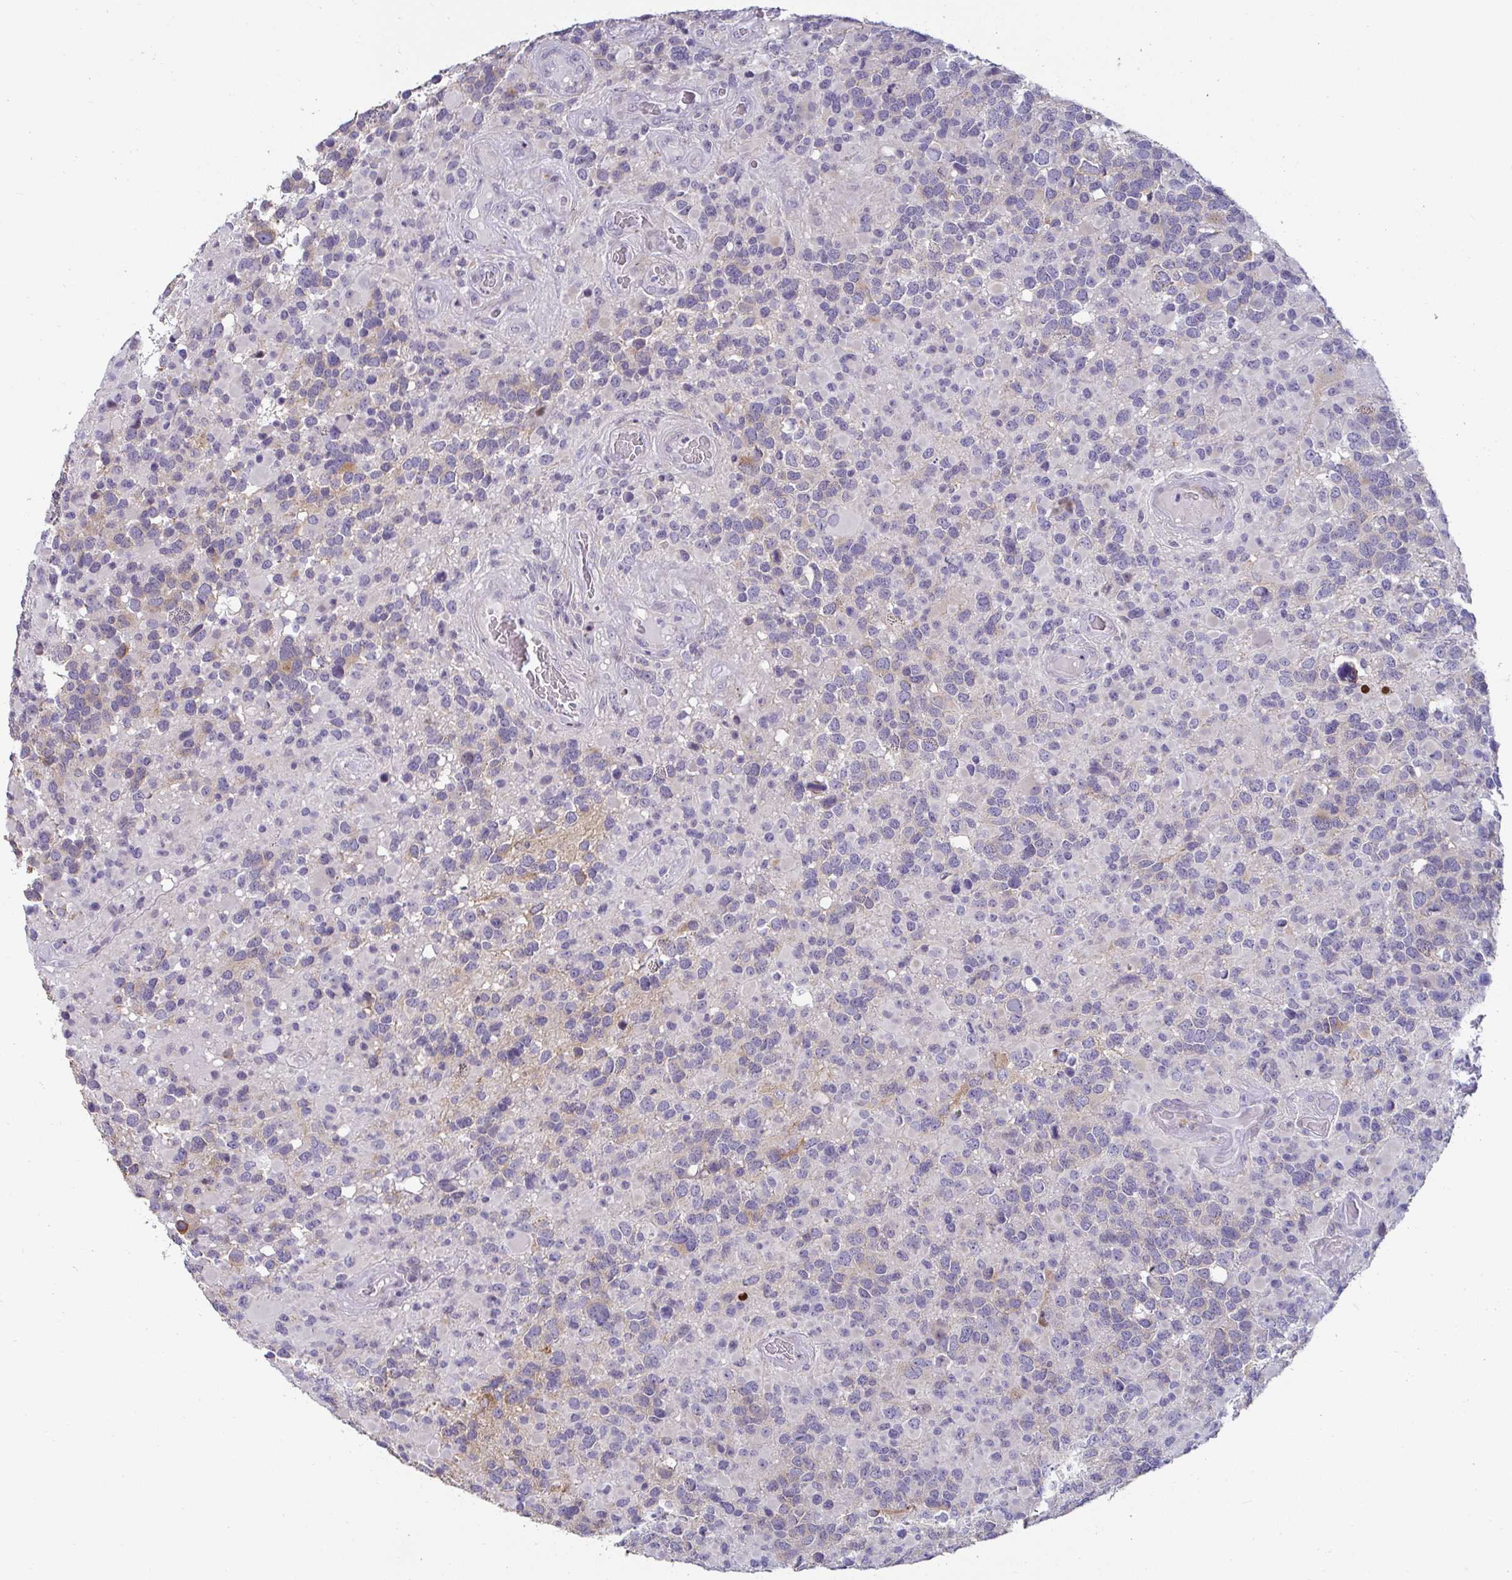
{"staining": {"intensity": "negative", "quantity": "none", "location": "none"}, "tissue": "glioma", "cell_type": "Tumor cells", "image_type": "cancer", "snomed": [{"axis": "morphology", "description": "Glioma, malignant, High grade"}, {"axis": "topography", "description": "Brain"}], "caption": "The image shows no staining of tumor cells in glioma. (DAB immunohistochemistry (IHC) visualized using brightfield microscopy, high magnification).", "gene": "GSTM1", "patient": {"sex": "female", "age": 40}}